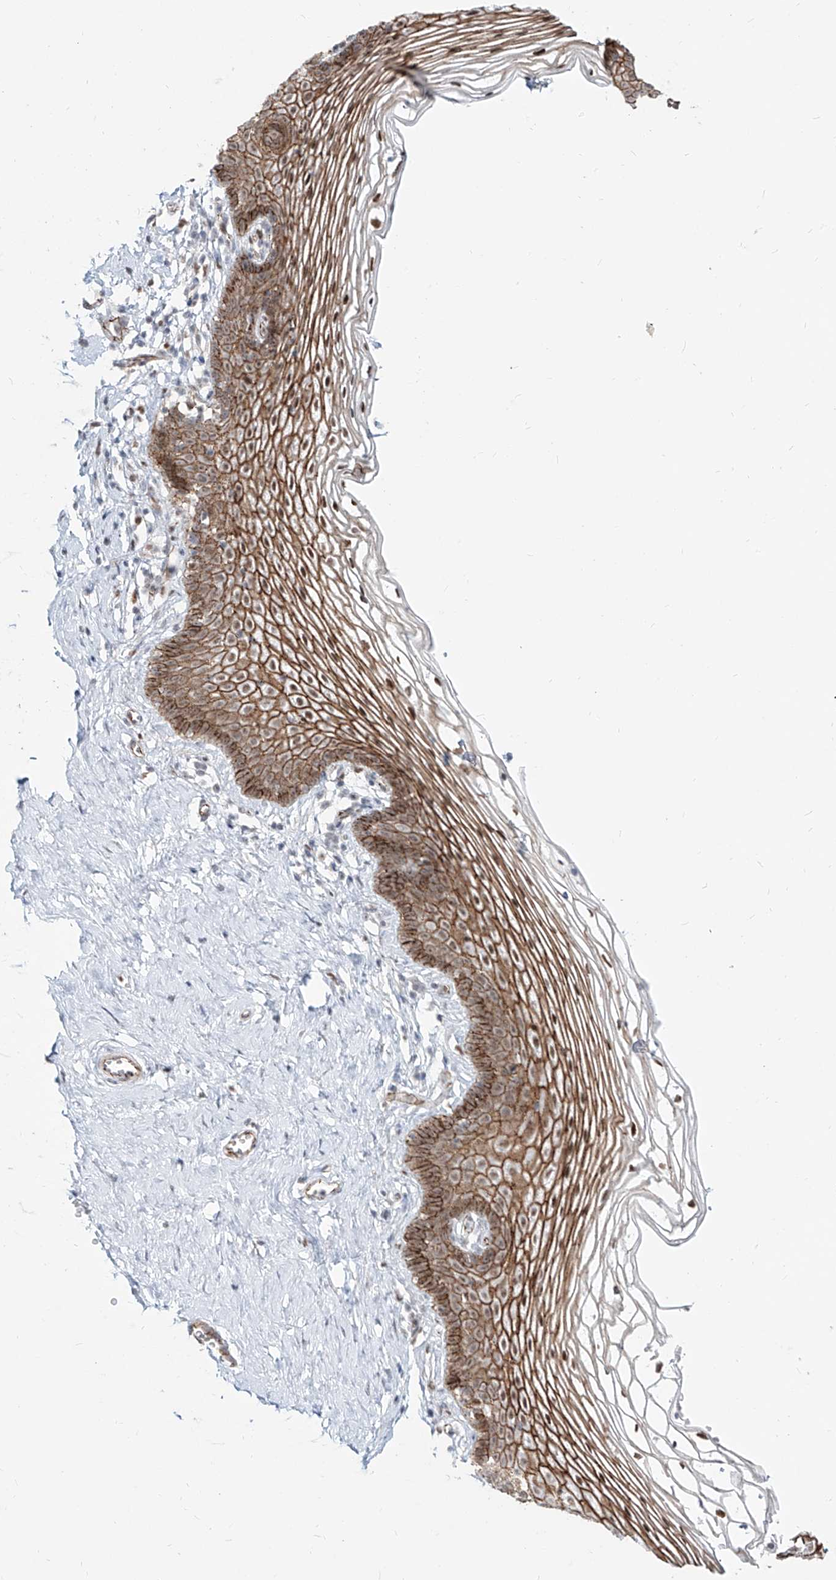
{"staining": {"intensity": "moderate", "quantity": "25%-75%", "location": "cytoplasmic/membranous,nuclear"}, "tissue": "vagina", "cell_type": "Squamous epithelial cells", "image_type": "normal", "snomed": [{"axis": "morphology", "description": "Normal tissue, NOS"}, {"axis": "topography", "description": "Vagina"}], "caption": "Immunohistochemical staining of normal human vagina displays 25%-75% levels of moderate cytoplasmic/membranous,nuclear protein expression in approximately 25%-75% of squamous epithelial cells.", "gene": "ZNF710", "patient": {"sex": "female", "age": 32}}